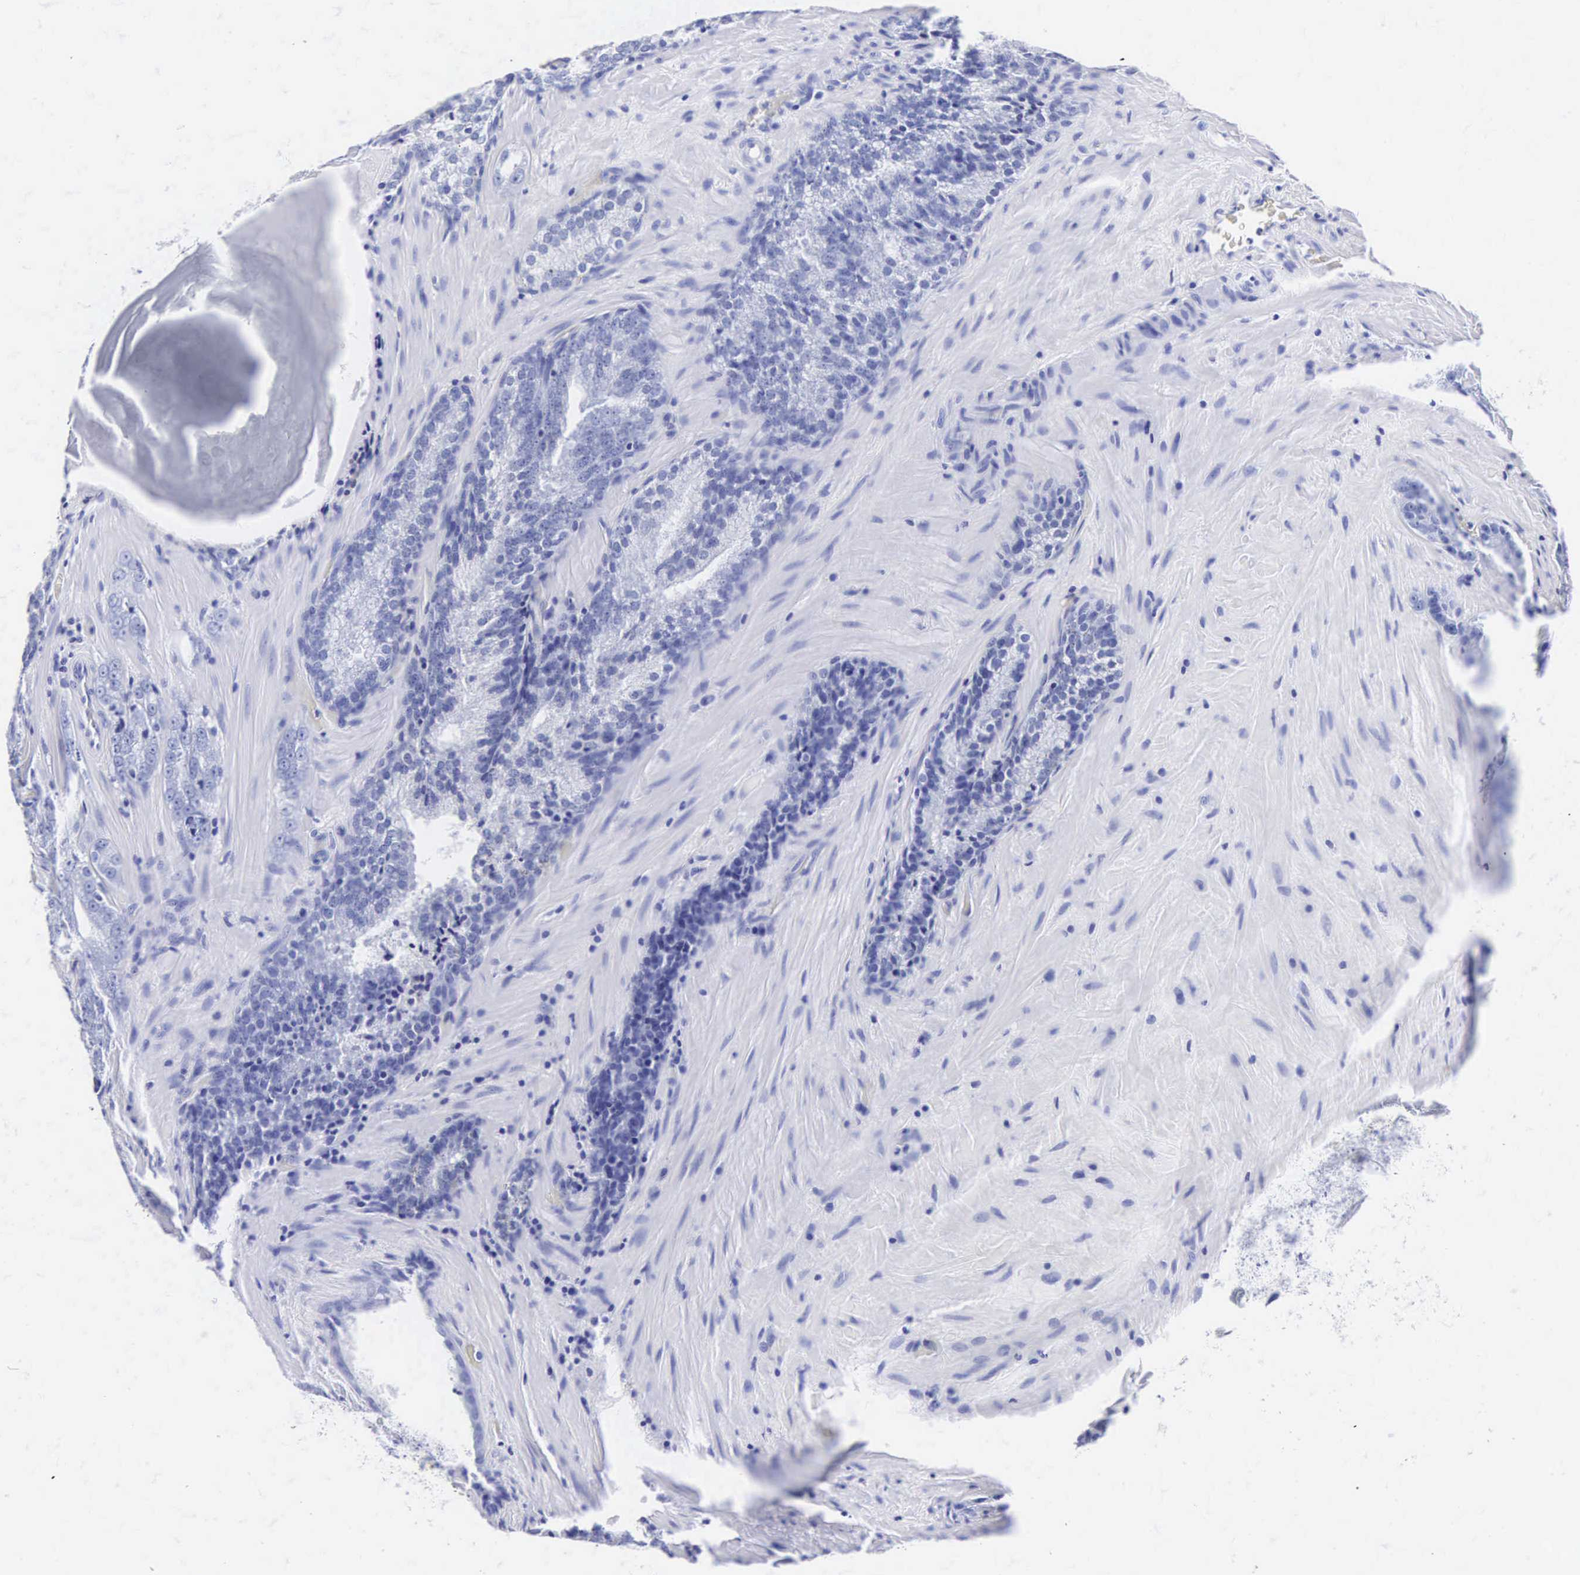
{"staining": {"intensity": "negative", "quantity": "none", "location": "none"}, "tissue": "prostate cancer", "cell_type": "Tumor cells", "image_type": "cancer", "snomed": [{"axis": "morphology", "description": "Adenocarcinoma, Medium grade"}, {"axis": "topography", "description": "Prostate"}], "caption": "The micrograph demonstrates no staining of tumor cells in prostate adenocarcinoma (medium-grade). The staining is performed using DAB brown chromogen with nuclei counter-stained in using hematoxylin.", "gene": "INS", "patient": {"sex": "male", "age": 60}}